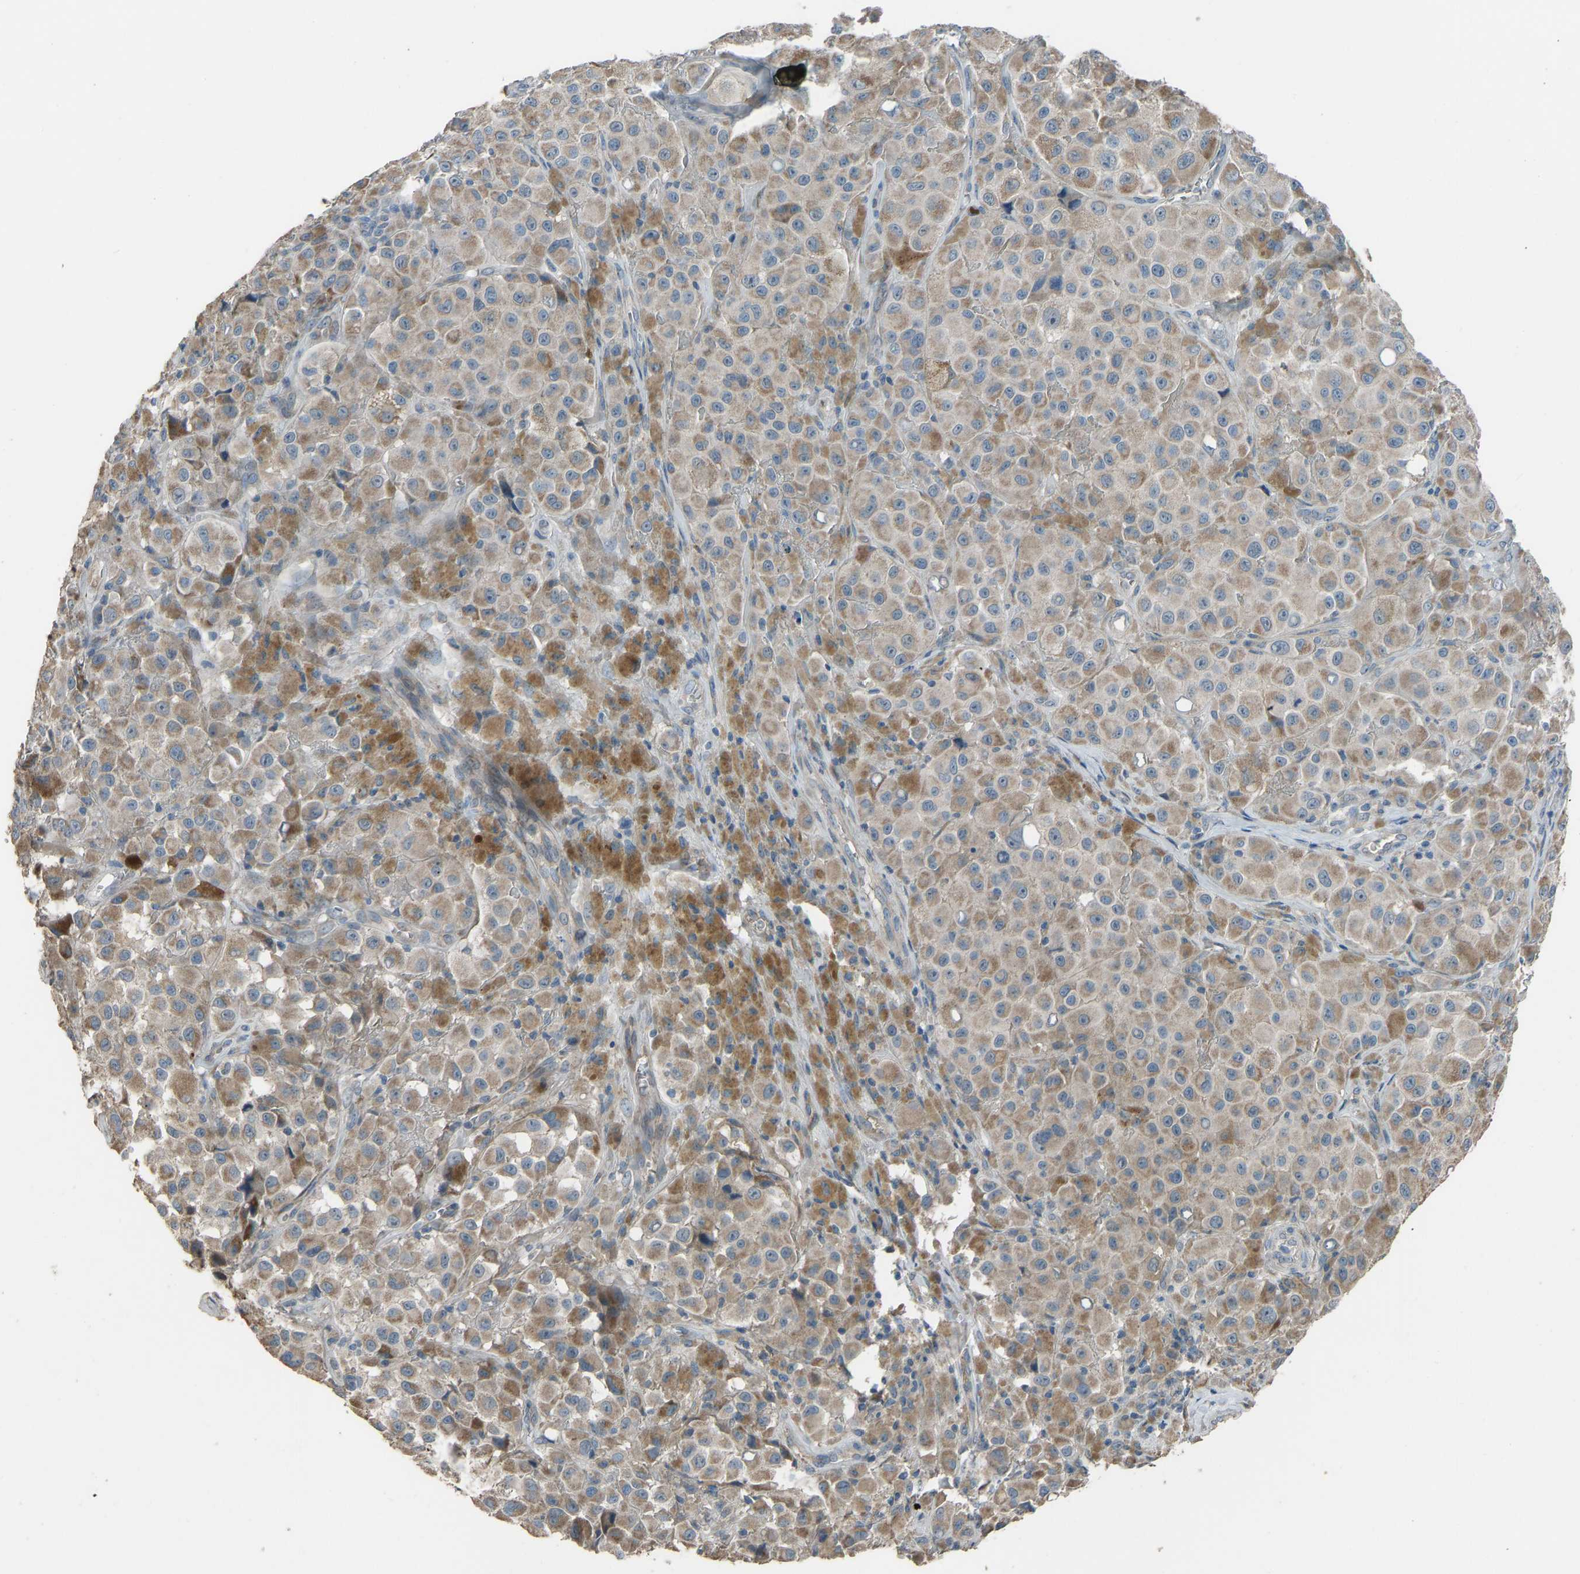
{"staining": {"intensity": "moderate", "quantity": ">75%", "location": "cytoplasmic/membranous"}, "tissue": "melanoma", "cell_type": "Tumor cells", "image_type": "cancer", "snomed": [{"axis": "morphology", "description": "Malignant melanoma, NOS"}, {"axis": "topography", "description": "Skin"}], "caption": "A high-resolution histopathology image shows IHC staining of melanoma, which displays moderate cytoplasmic/membranous positivity in about >75% of tumor cells.", "gene": "TGFBR3", "patient": {"sex": "male", "age": 84}}